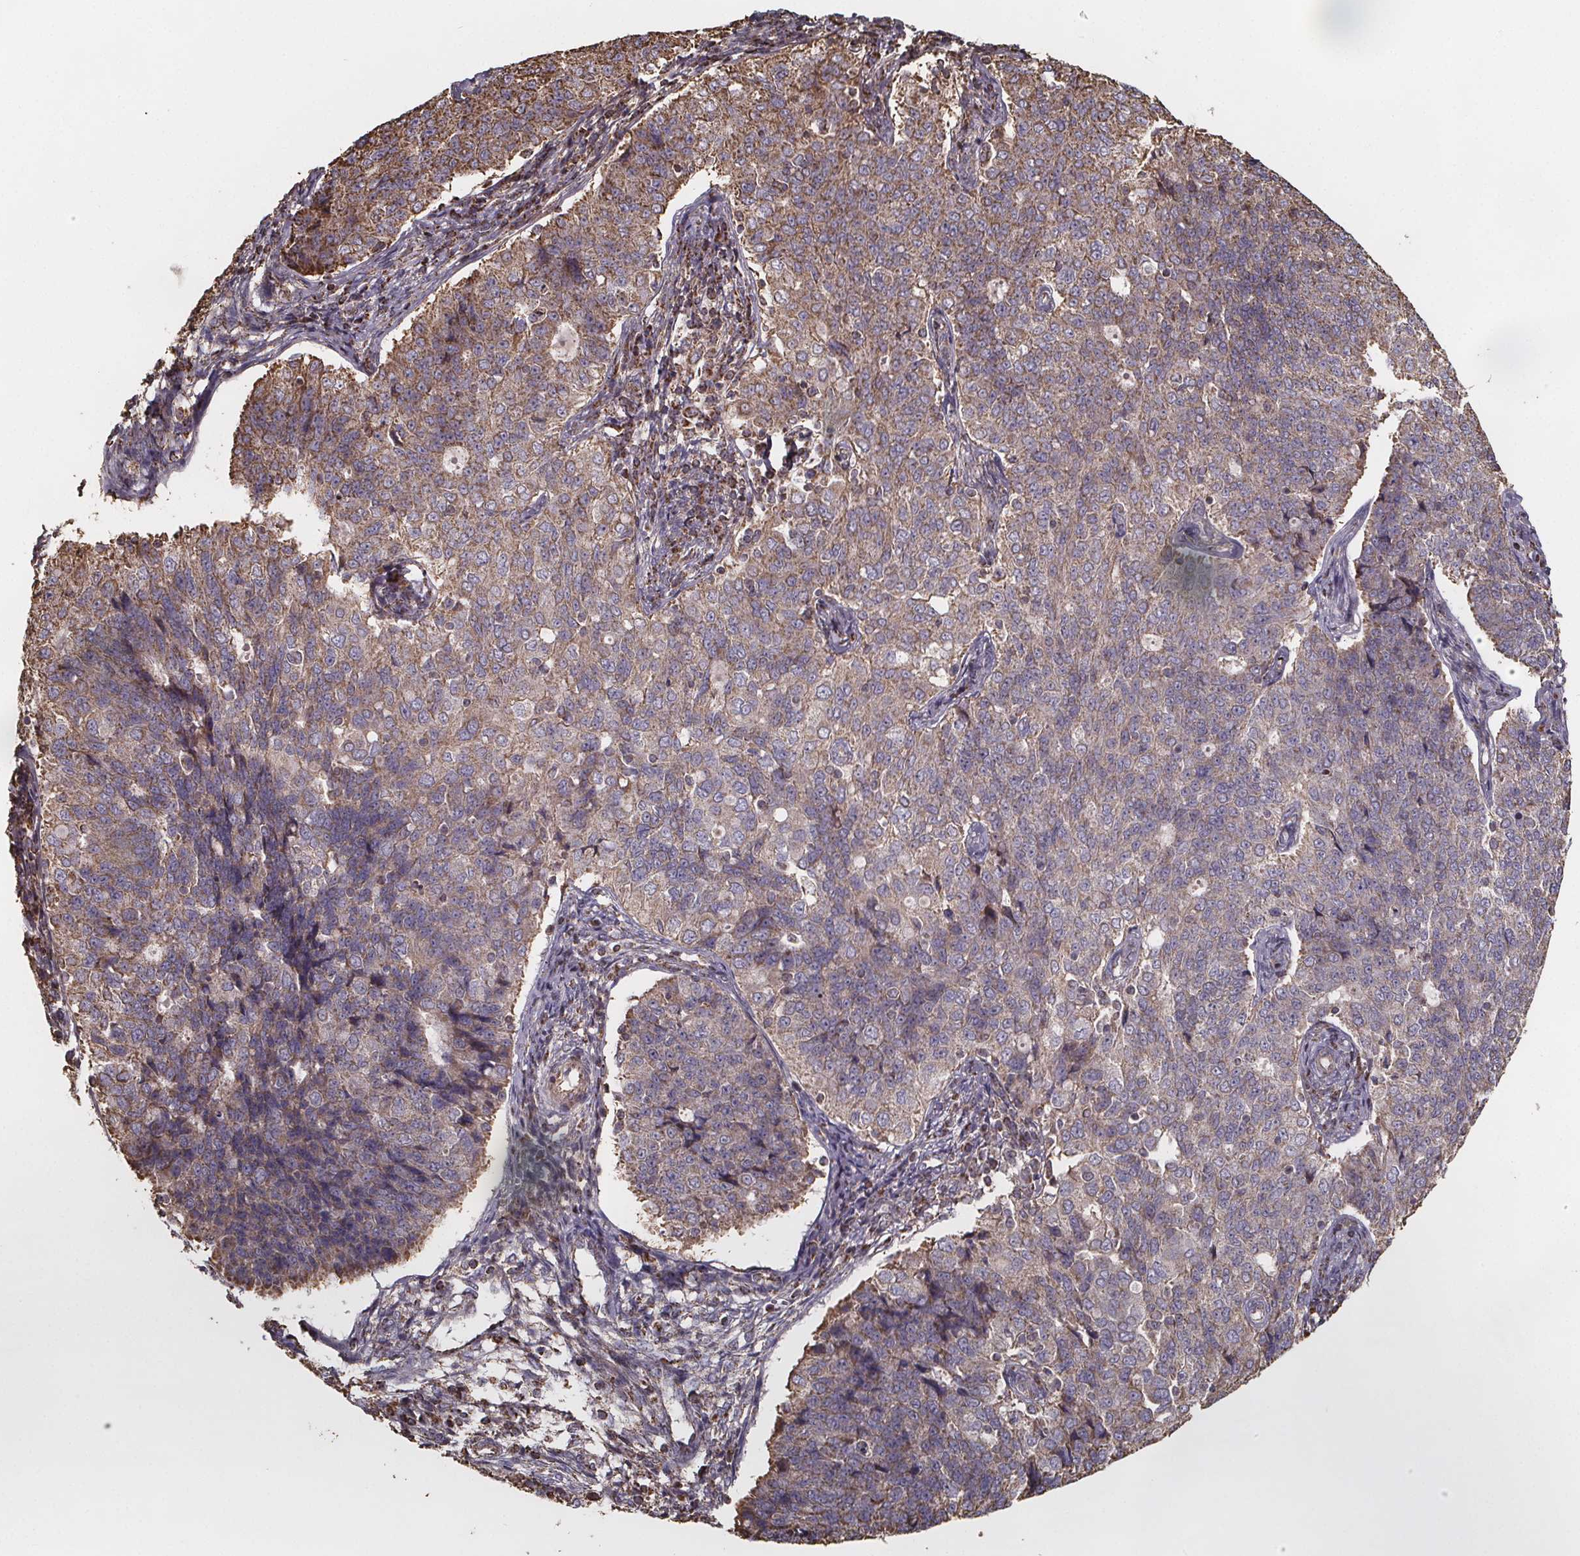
{"staining": {"intensity": "moderate", "quantity": "25%-75%", "location": "cytoplasmic/membranous"}, "tissue": "endometrial cancer", "cell_type": "Tumor cells", "image_type": "cancer", "snomed": [{"axis": "morphology", "description": "Adenocarcinoma, NOS"}, {"axis": "topography", "description": "Endometrium"}], "caption": "IHC micrograph of endometrial cancer stained for a protein (brown), which displays medium levels of moderate cytoplasmic/membranous staining in approximately 25%-75% of tumor cells.", "gene": "SLC35D2", "patient": {"sex": "female", "age": 43}}